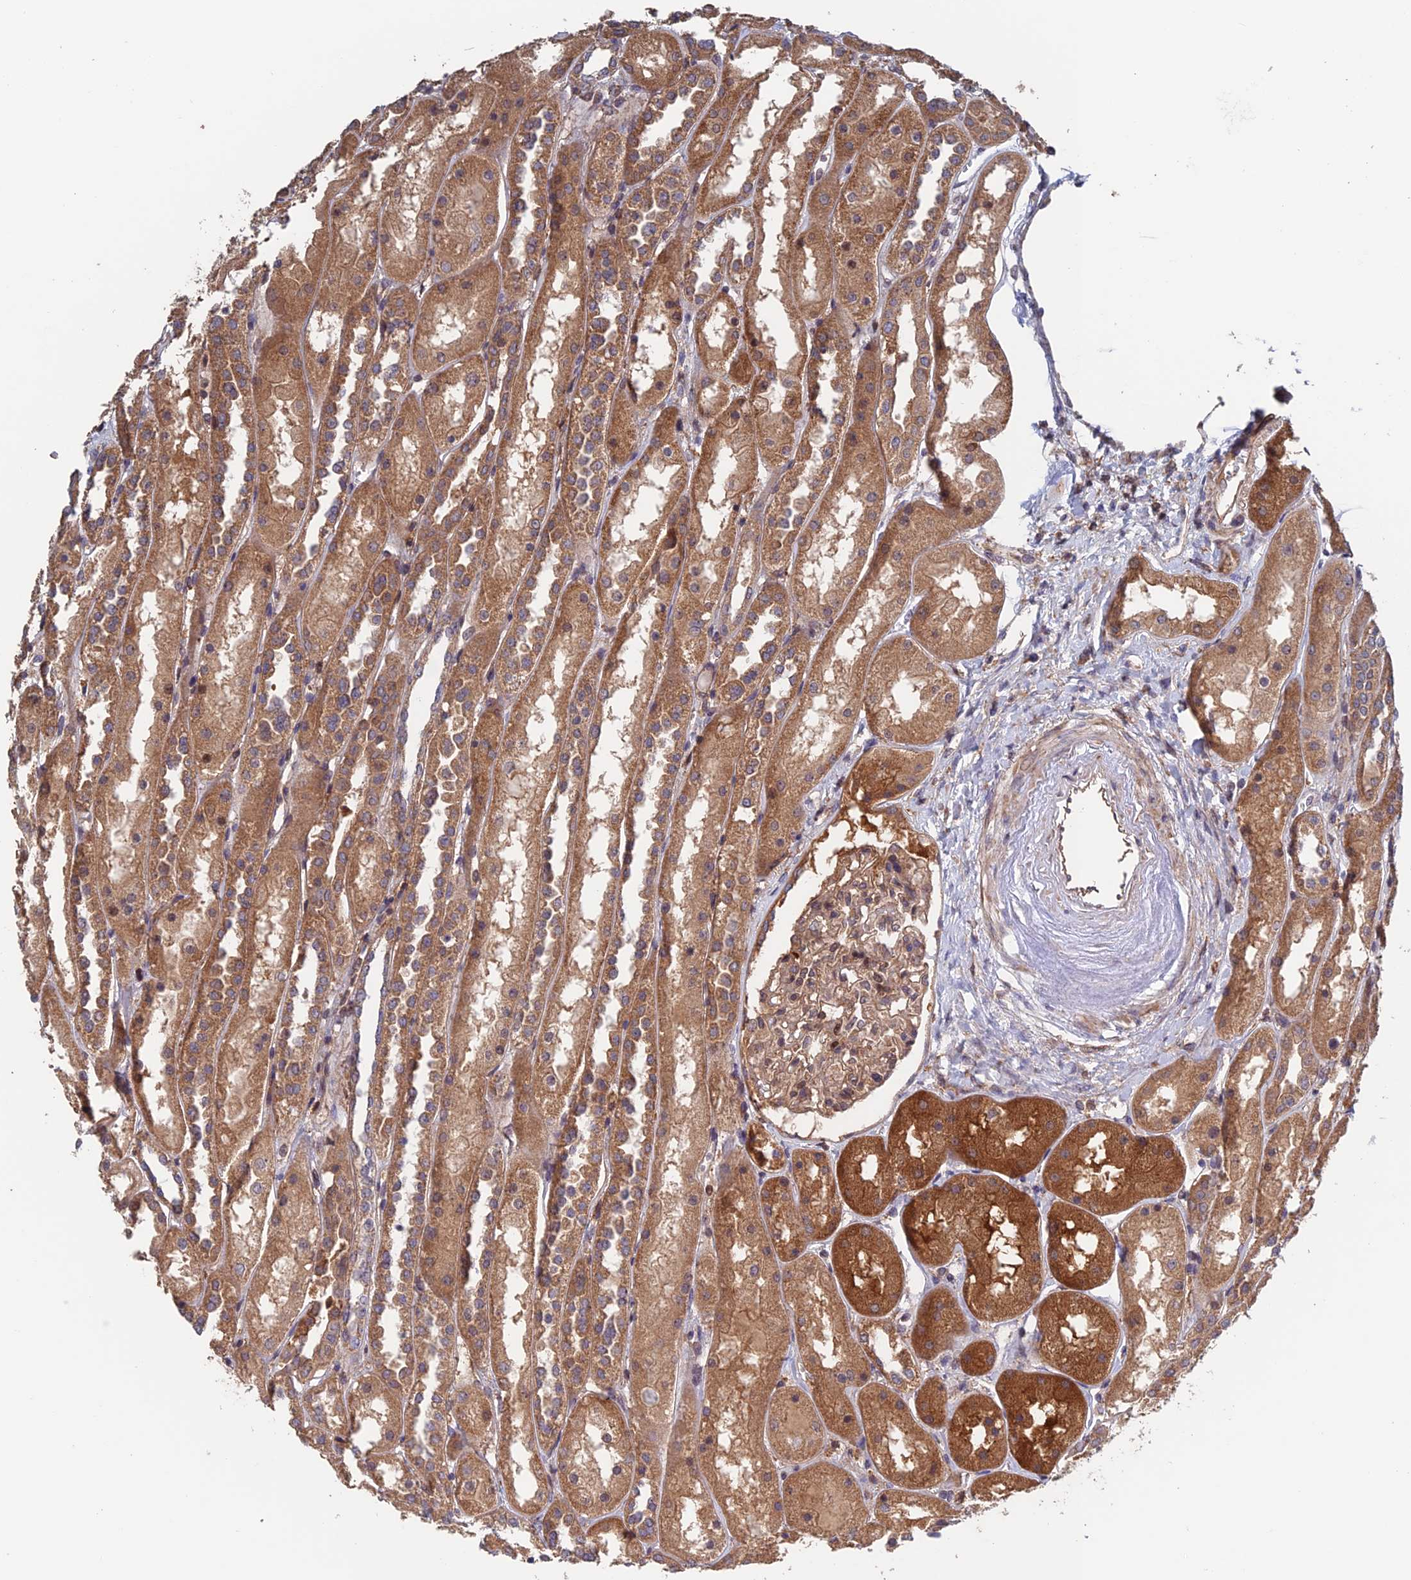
{"staining": {"intensity": "weak", "quantity": ">75%", "location": "cytoplasmic/membranous"}, "tissue": "kidney", "cell_type": "Cells in glomeruli", "image_type": "normal", "snomed": [{"axis": "morphology", "description": "Normal tissue, NOS"}, {"axis": "topography", "description": "Kidney"}], "caption": "Brown immunohistochemical staining in normal kidney exhibits weak cytoplasmic/membranous staining in approximately >75% of cells in glomeruli.", "gene": "NUDT16L1", "patient": {"sex": "male", "age": 70}}